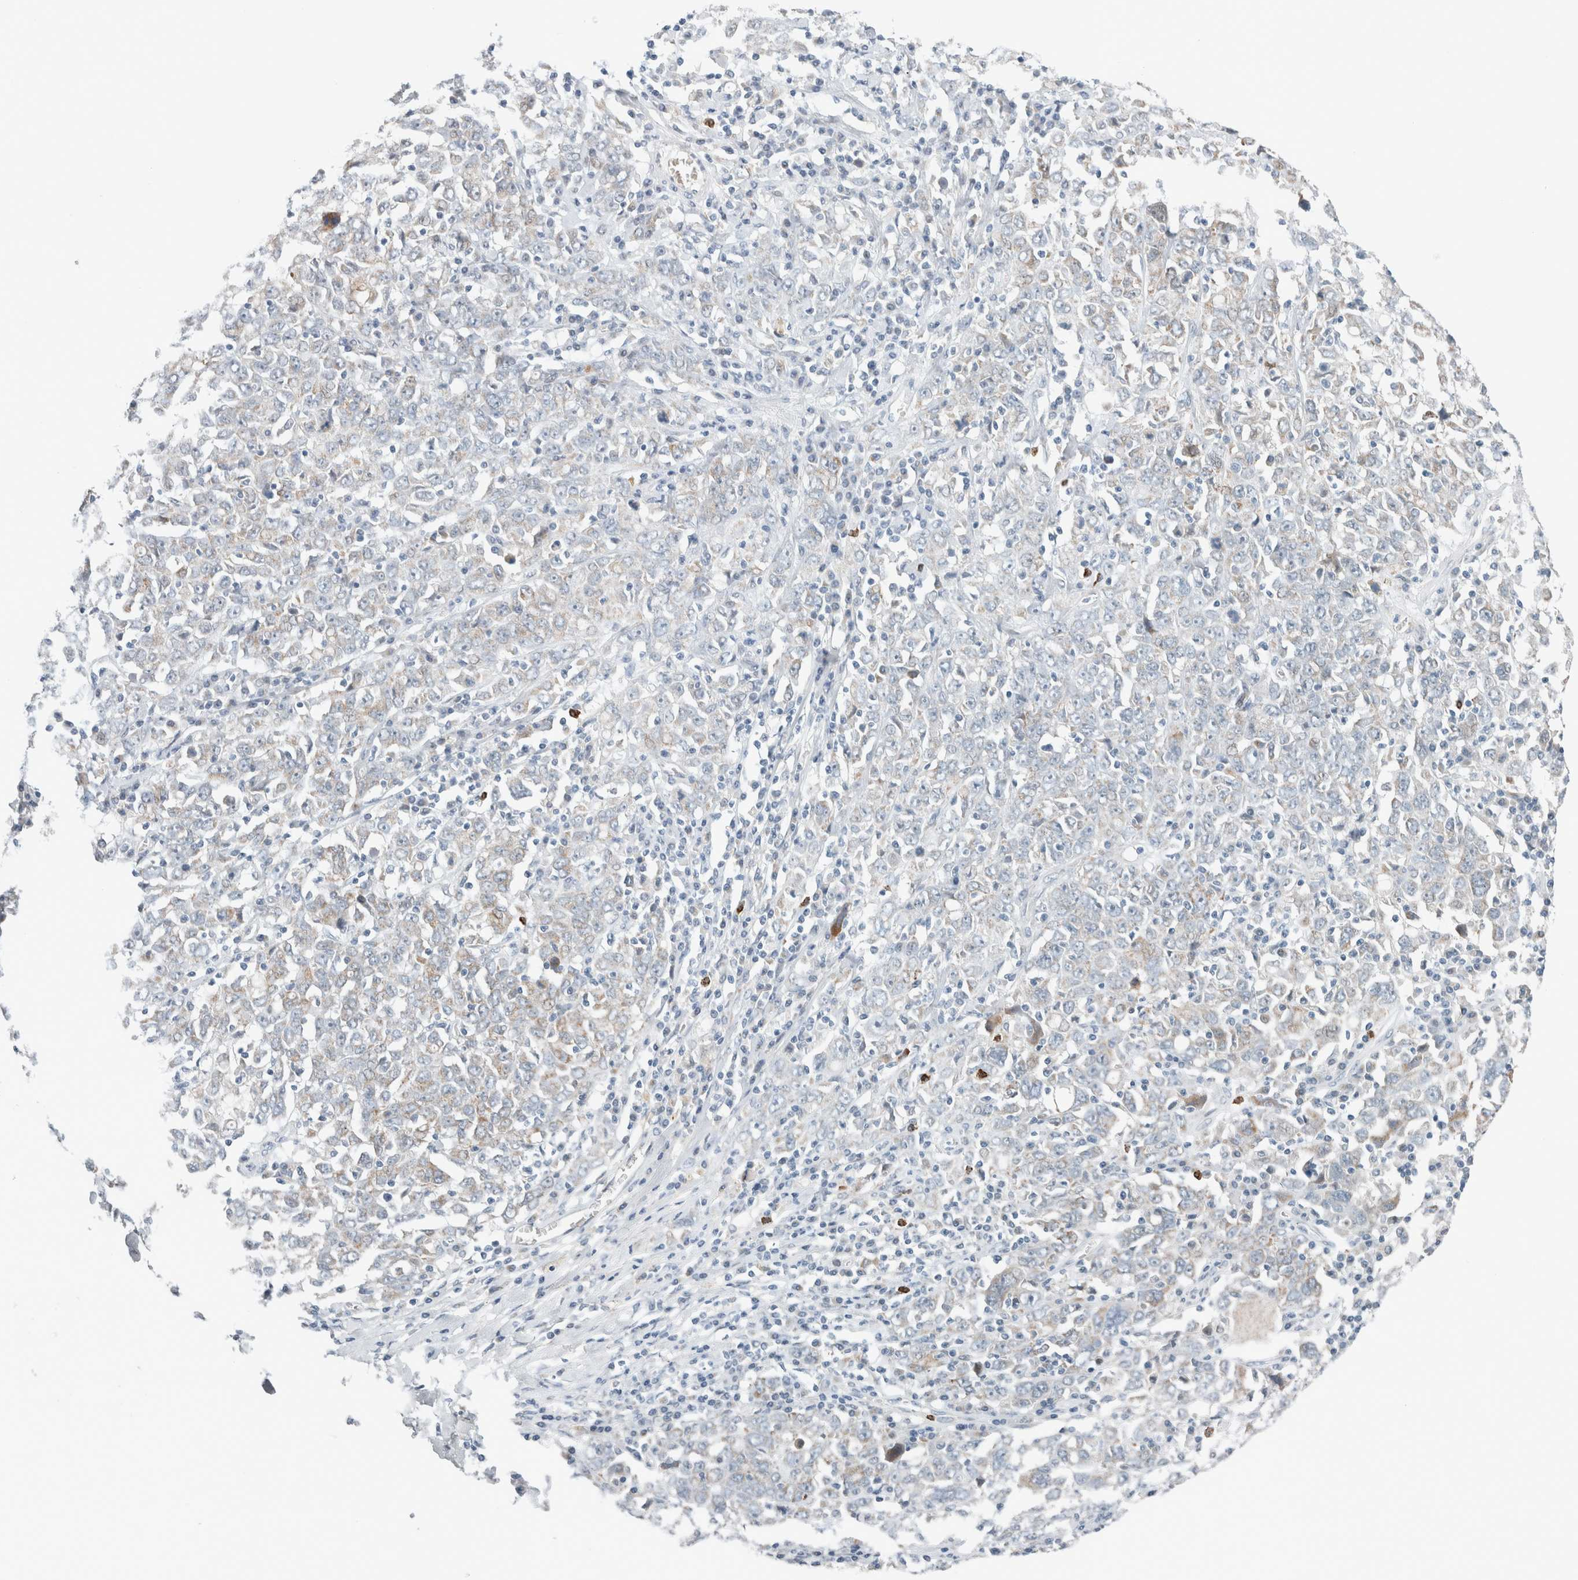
{"staining": {"intensity": "negative", "quantity": "none", "location": "none"}, "tissue": "ovarian cancer", "cell_type": "Tumor cells", "image_type": "cancer", "snomed": [{"axis": "morphology", "description": "Carcinoma, endometroid"}, {"axis": "topography", "description": "Ovary"}], "caption": "Tumor cells show no significant expression in endometroid carcinoma (ovarian). (DAB (3,3'-diaminobenzidine) immunohistochemistry, high magnification).", "gene": "CRAT", "patient": {"sex": "female", "age": 62}}